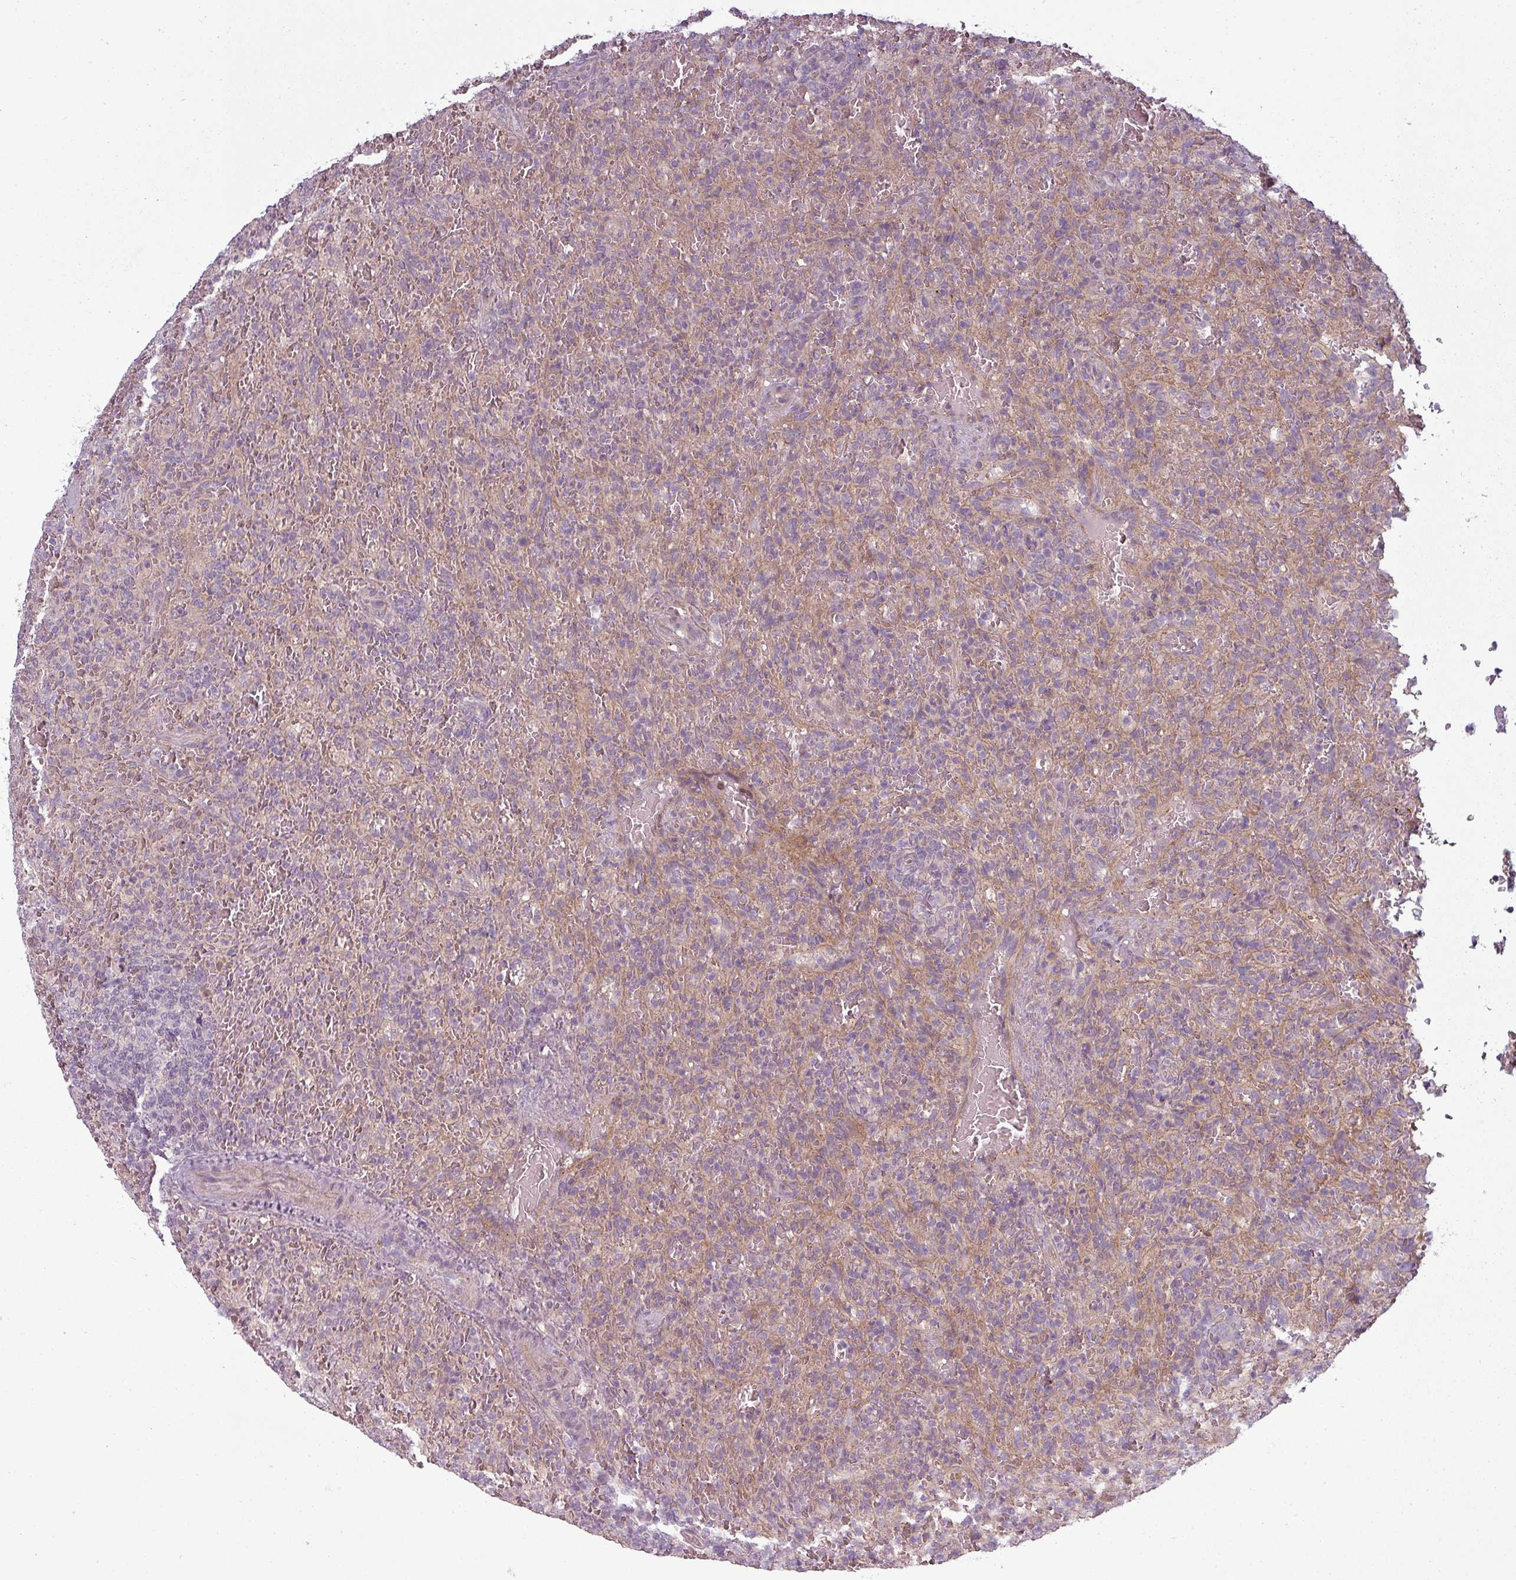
{"staining": {"intensity": "negative", "quantity": "none", "location": "none"}, "tissue": "lymphoma", "cell_type": "Tumor cells", "image_type": "cancer", "snomed": [{"axis": "morphology", "description": "Malignant lymphoma, non-Hodgkin's type, Low grade"}, {"axis": "topography", "description": "Spleen"}], "caption": "Photomicrograph shows no significant protein positivity in tumor cells of malignant lymphoma, non-Hodgkin's type (low-grade). (DAB (3,3'-diaminobenzidine) immunohistochemistry (IHC), high magnification).", "gene": "SLC16A9", "patient": {"sex": "female", "age": 64}}